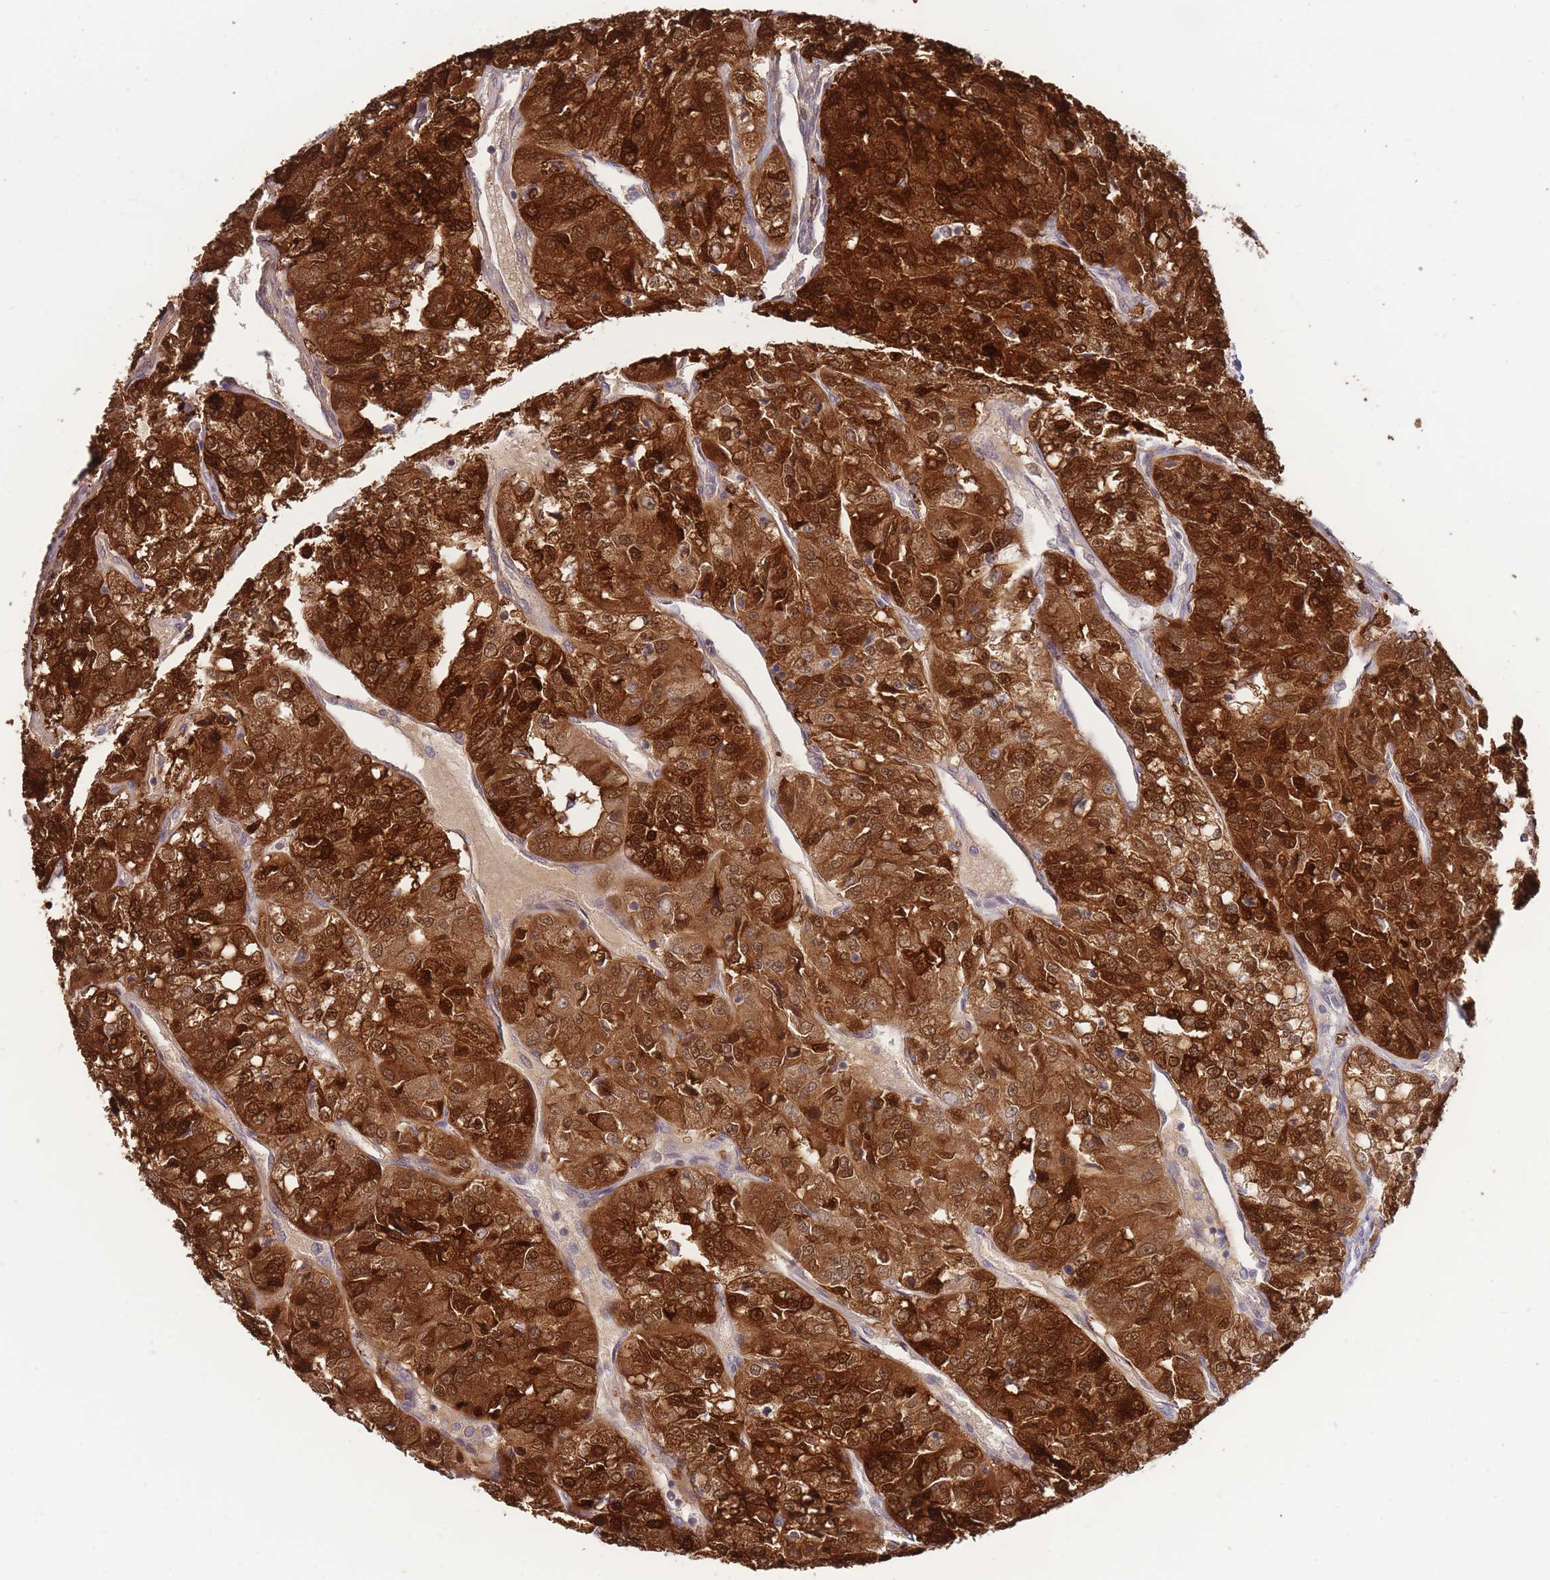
{"staining": {"intensity": "strong", "quantity": ">75%", "location": "cytoplasmic/membranous,nuclear"}, "tissue": "renal cancer", "cell_type": "Tumor cells", "image_type": "cancer", "snomed": [{"axis": "morphology", "description": "Adenocarcinoma, NOS"}, {"axis": "topography", "description": "Kidney"}], "caption": "High-power microscopy captured an immunohistochemistry (IHC) image of renal adenocarcinoma, revealing strong cytoplasmic/membranous and nuclear staining in about >75% of tumor cells. Nuclei are stained in blue.", "gene": "FBXO46", "patient": {"sex": "female", "age": 63}}